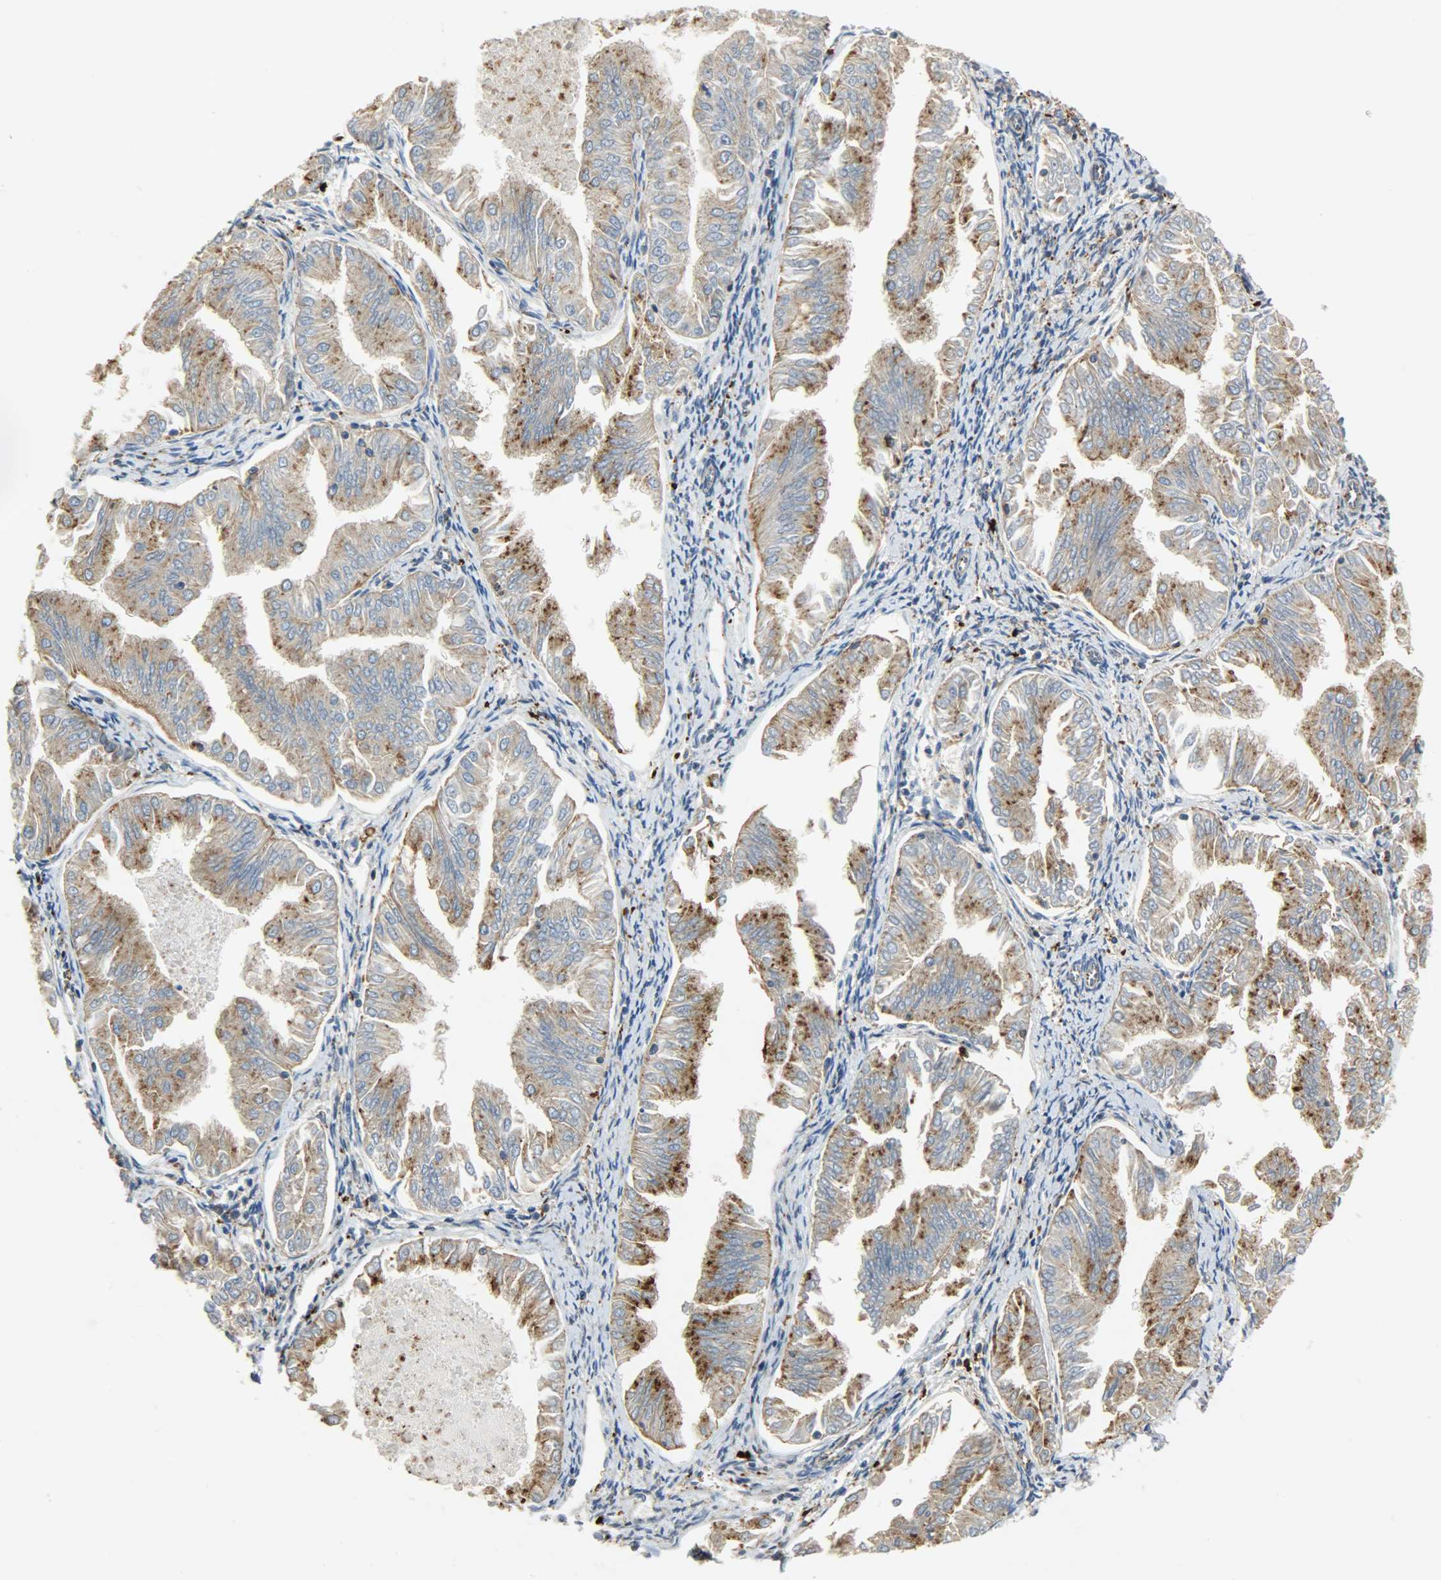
{"staining": {"intensity": "moderate", "quantity": ">75%", "location": "cytoplasmic/membranous"}, "tissue": "endometrial cancer", "cell_type": "Tumor cells", "image_type": "cancer", "snomed": [{"axis": "morphology", "description": "Adenocarcinoma, NOS"}, {"axis": "topography", "description": "Endometrium"}], "caption": "Endometrial cancer (adenocarcinoma) stained with a brown dye reveals moderate cytoplasmic/membranous positive positivity in approximately >75% of tumor cells.", "gene": "ASAH1", "patient": {"sex": "female", "age": 53}}